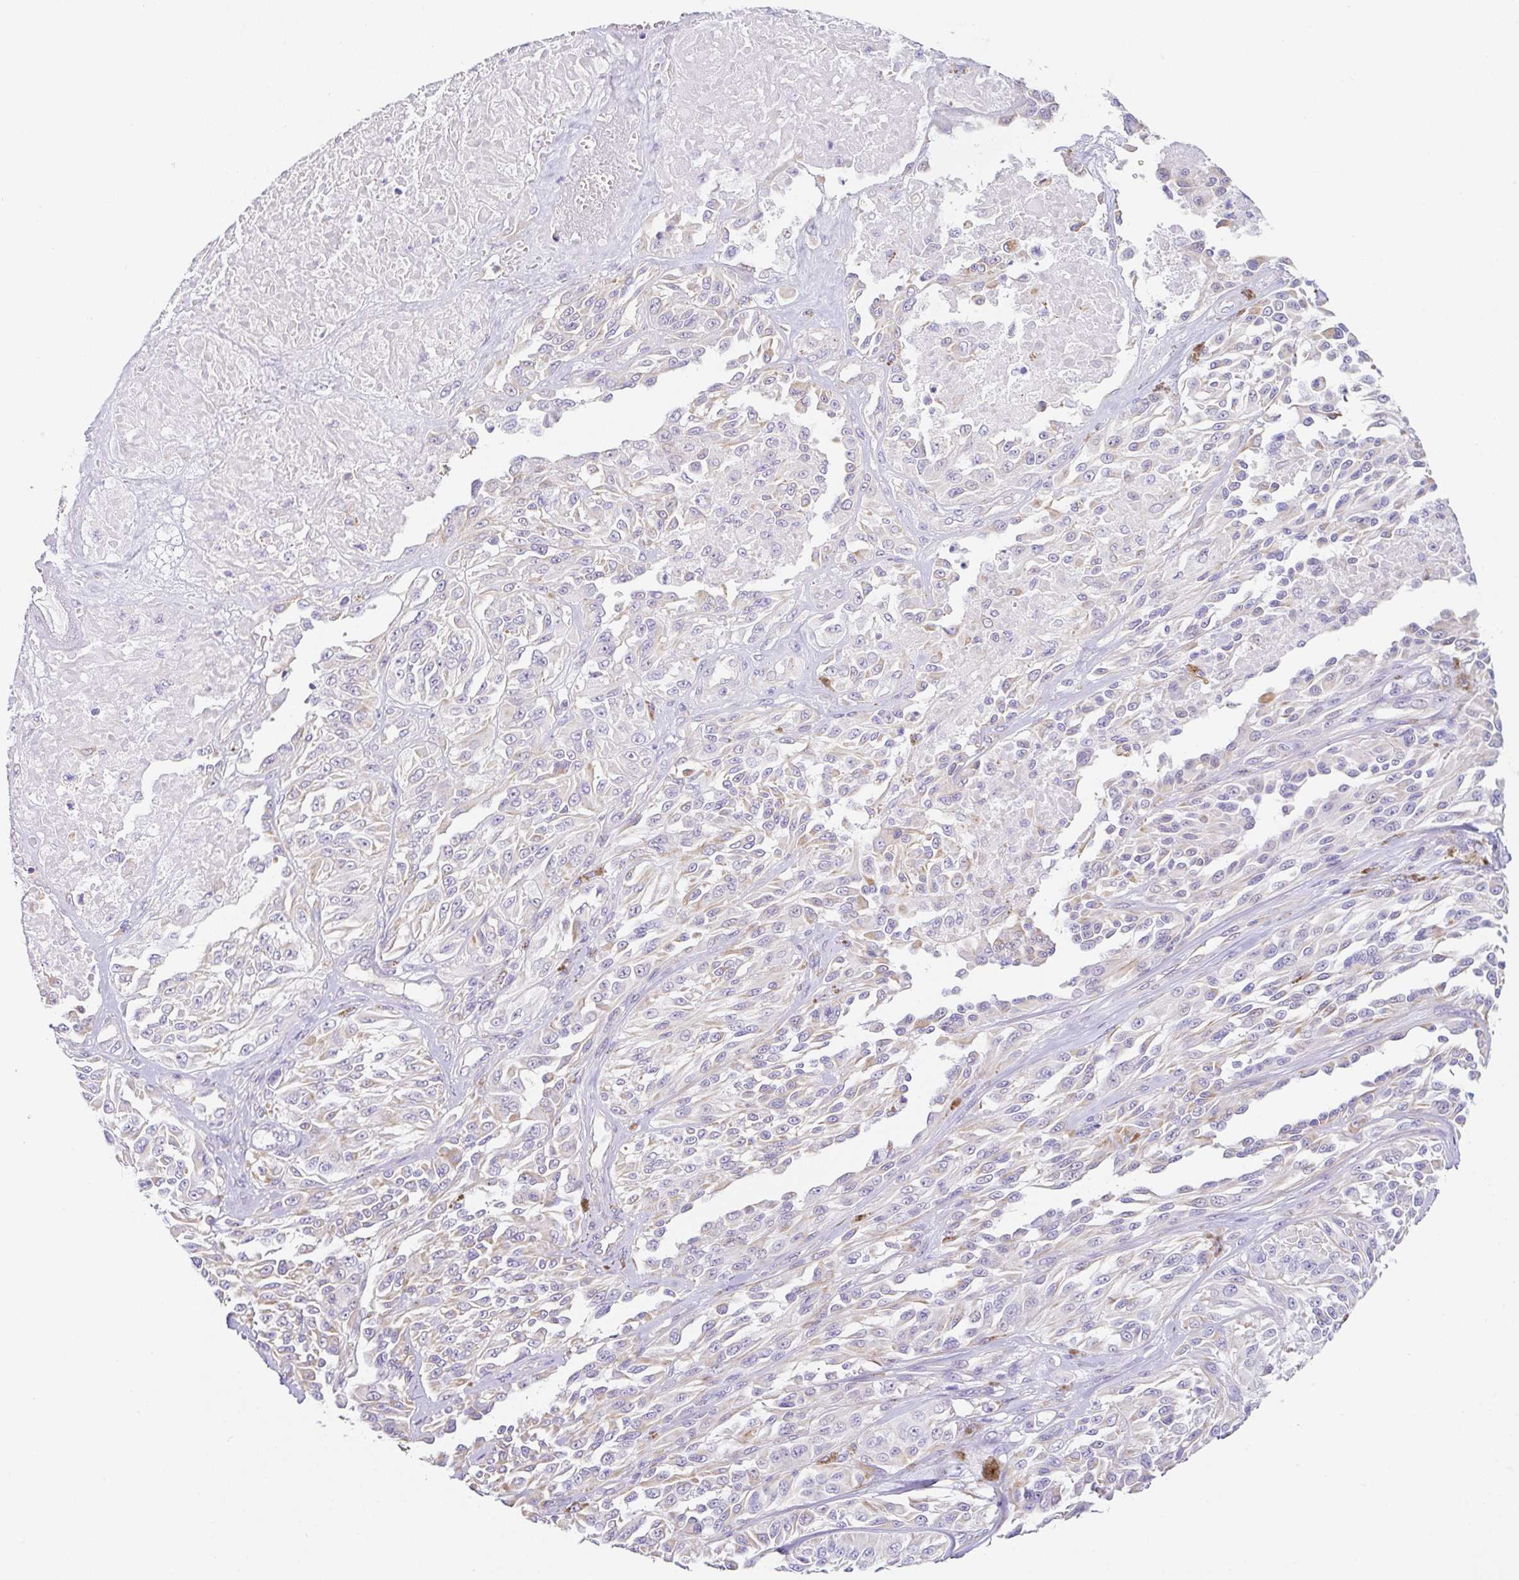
{"staining": {"intensity": "weak", "quantity": "<25%", "location": "cytoplasmic/membranous"}, "tissue": "melanoma", "cell_type": "Tumor cells", "image_type": "cancer", "snomed": [{"axis": "morphology", "description": "Malignant melanoma, NOS"}, {"axis": "topography", "description": "Skin"}], "caption": "Immunohistochemistry micrograph of neoplastic tissue: malignant melanoma stained with DAB demonstrates no significant protein staining in tumor cells.", "gene": "DKK4", "patient": {"sex": "male", "age": 94}}